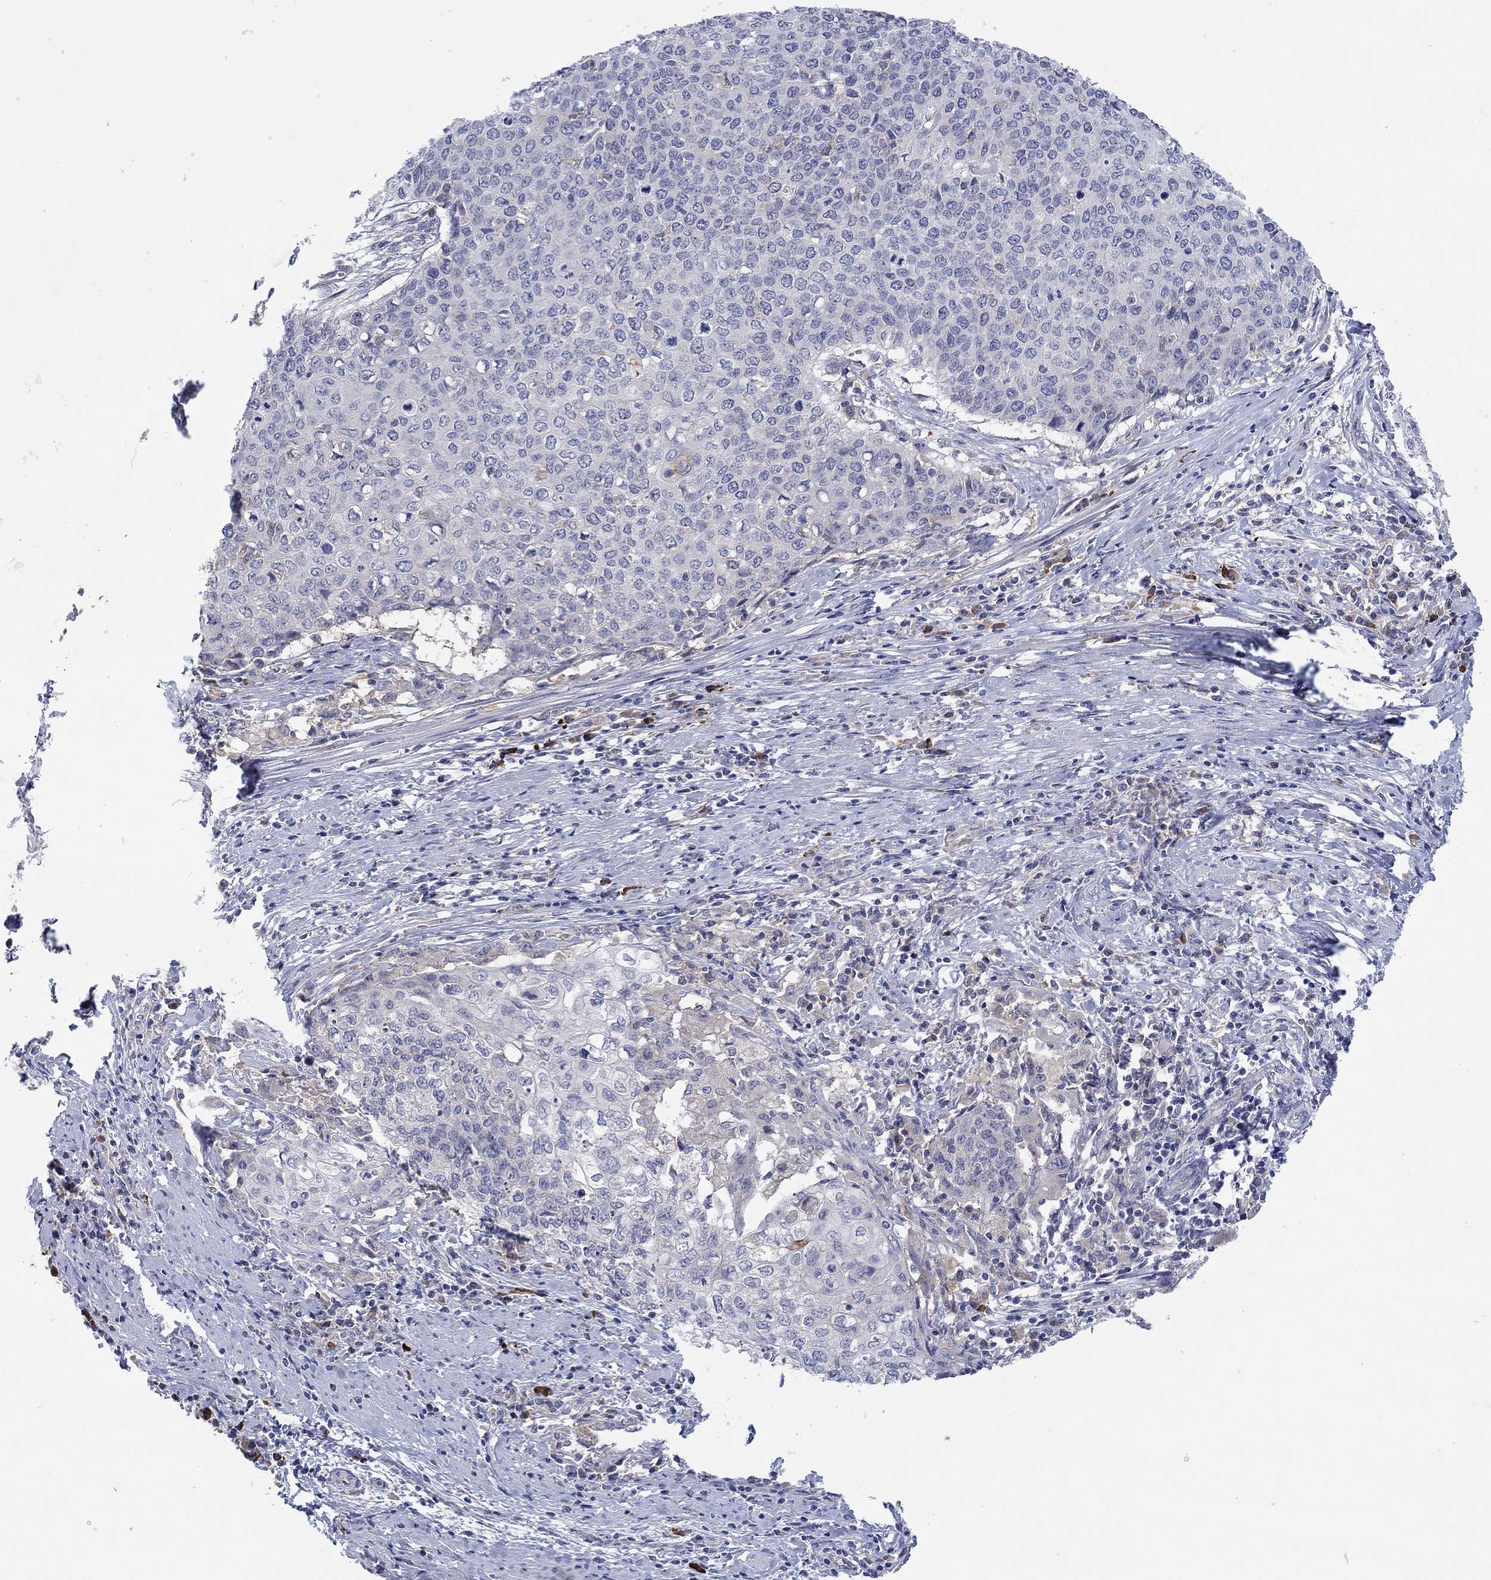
{"staining": {"intensity": "moderate", "quantity": "<25%", "location": "cytoplasmic/membranous"}, "tissue": "cervical cancer", "cell_type": "Tumor cells", "image_type": "cancer", "snomed": [{"axis": "morphology", "description": "Squamous cell carcinoma, NOS"}, {"axis": "topography", "description": "Cervix"}], "caption": "Protein staining reveals moderate cytoplasmic/membranous positivity in about <25% of tumor cells in cervical cancer.", "gene": "PLCL2", "patient": {"sex": "female", "age": 39}}